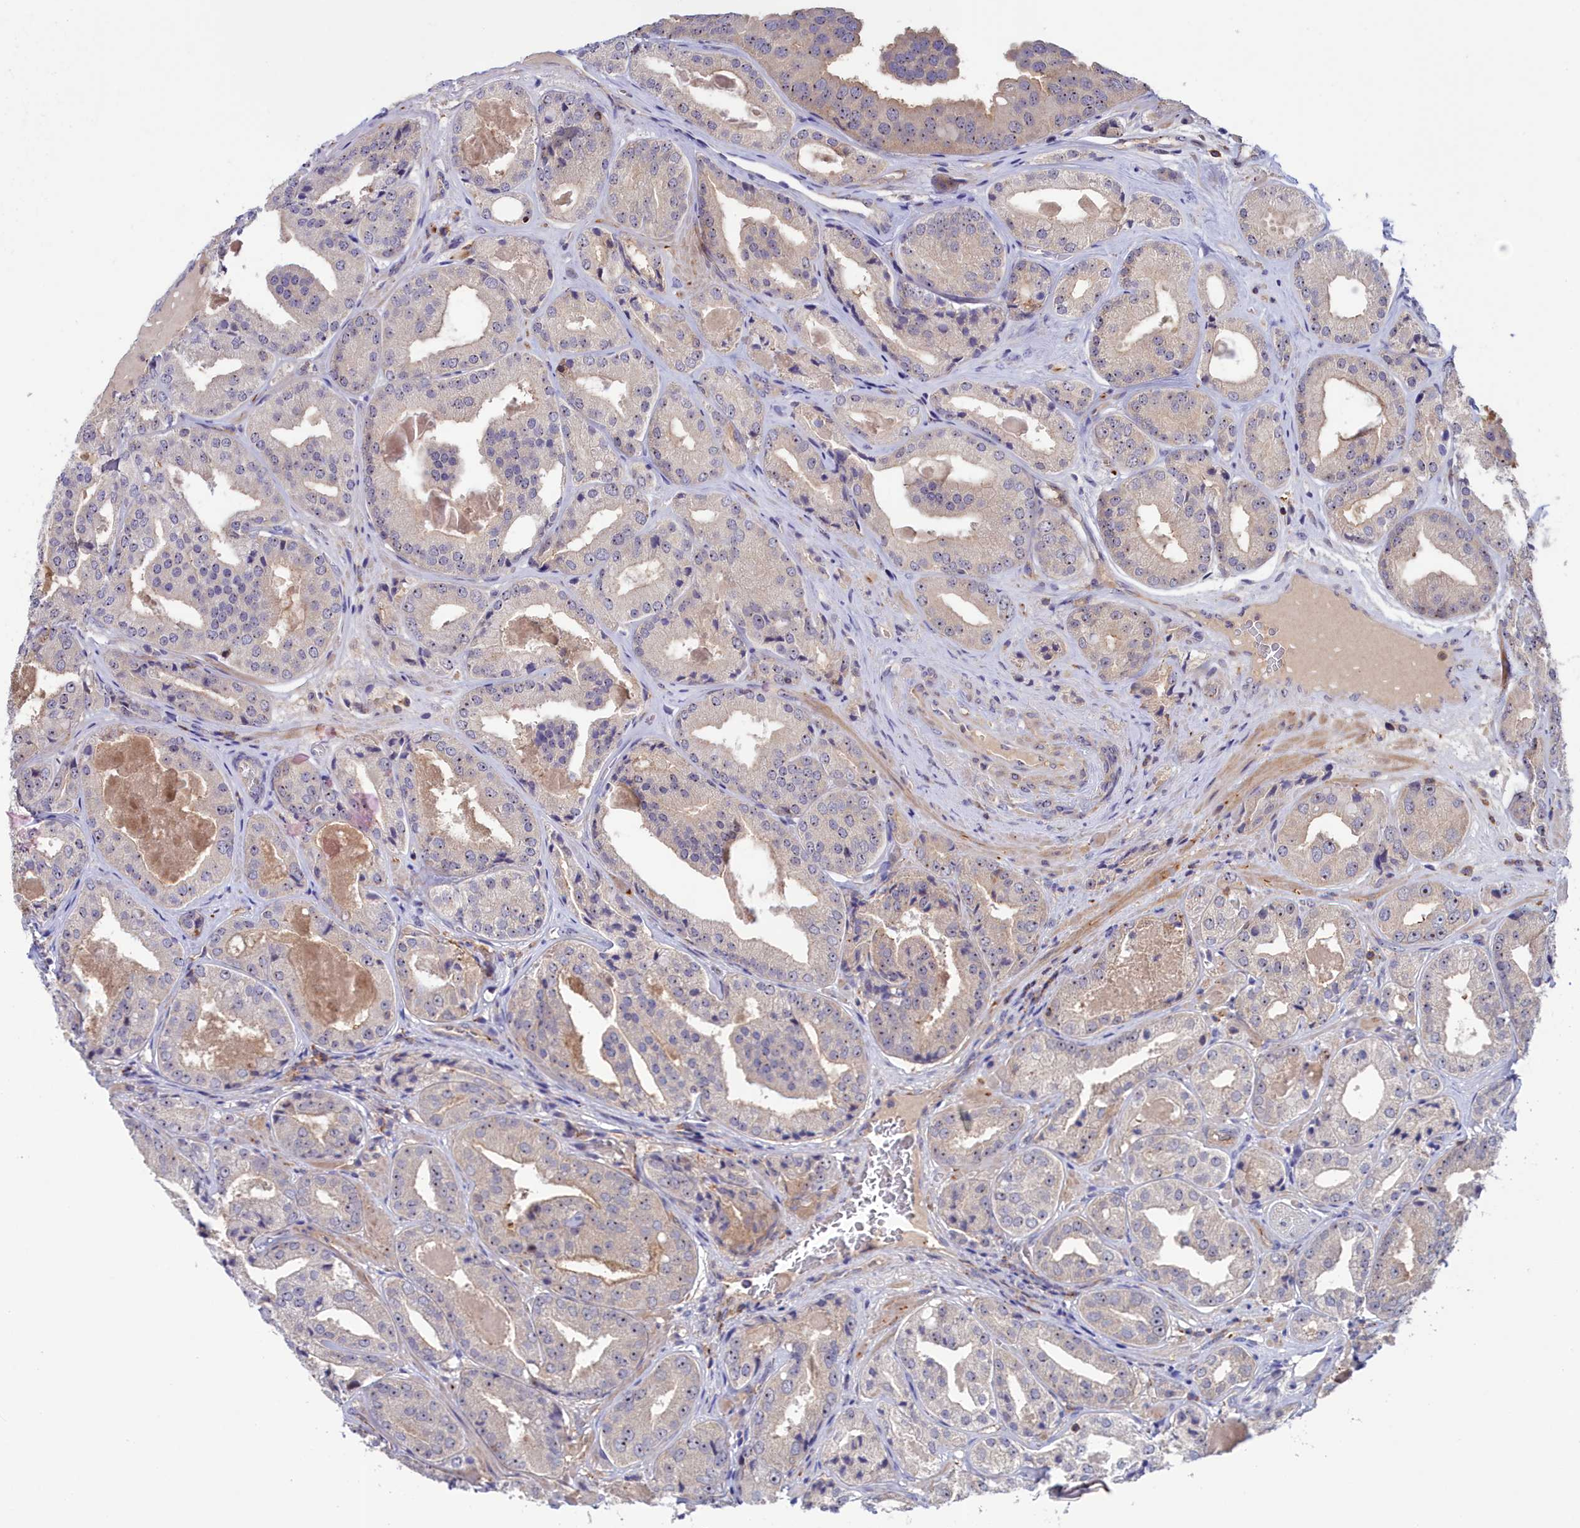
{"staining": {"intensity": "weak", "quantity": "25%-75%", "location": "cytoplasmic/membranous,nuclear"}, "tissue": "prostate cancer", "cell_type": "Tumor cells", "image_type": "cancer", "snomed": [{"axis": "morphology", "description": "Adenocarcinoma, High grade"}, {"axis": "topography", "description": "Prostate"}], "caption": "Weak cytoplasmic/membranous and nuclear positivity for a protein is seen in approximately 25%-75% of tumor cells of prostate cancer (high-grade adenocarcinoma) using IHC.", "gene": "NEURL4", "patient": {"sex": "male", "age": 63}}